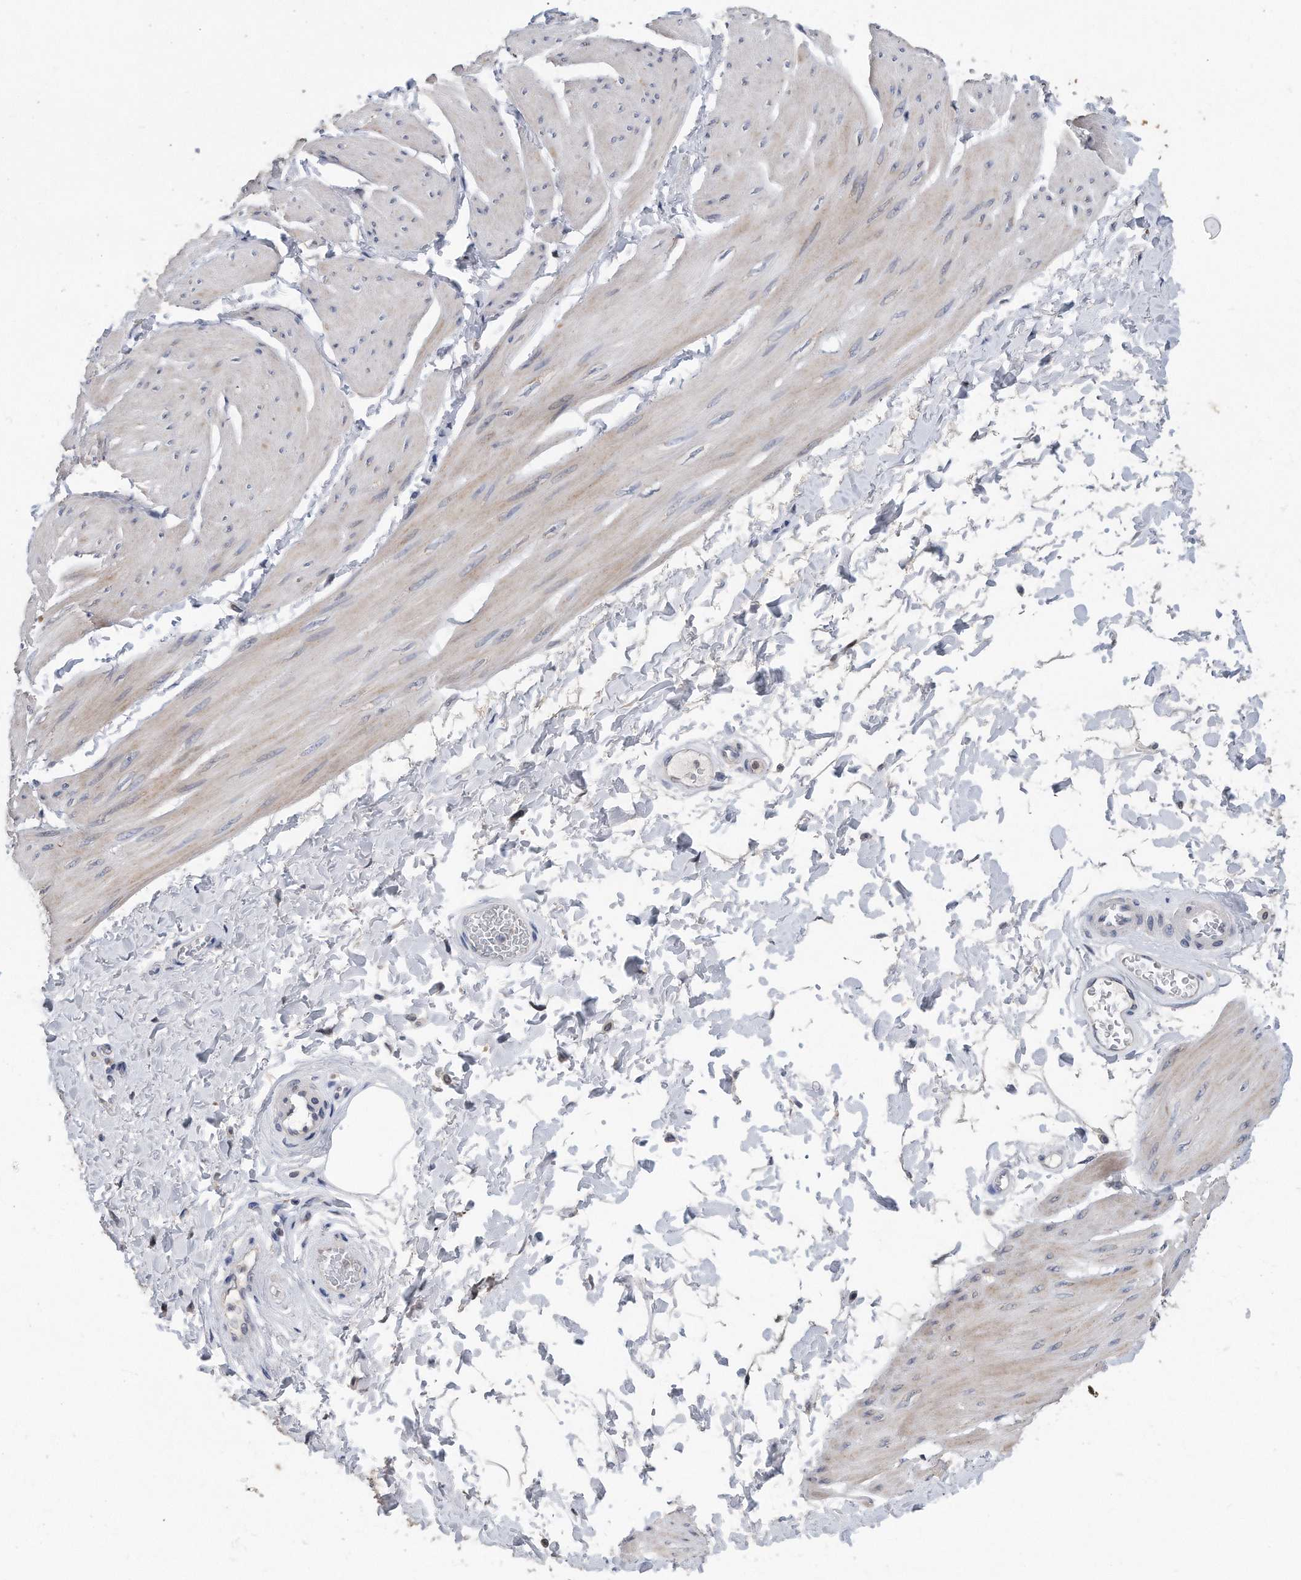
{"staining": {"intensity": "negative", "quantity": "none", "location": "none"}, "tissue": "smooth muscle", "cell_type": "Smooth muscle cells", "image_type": "normal", "snomed": [{"axis": "morphology", "description": "Urothelial carcinoma, High grade"}, {"axis": "topography", "description": "Urinary bladder"}], "caption": "Micrograph shows no protein positivity in smooth muscle cells of benign smooth muscle. (DAB (3,3'-diaminobenzidine) immunohistochemistry with hematoxylin counter stain).", "gene": "PCNA", "patient": {"sex": "male", "age": 46}}